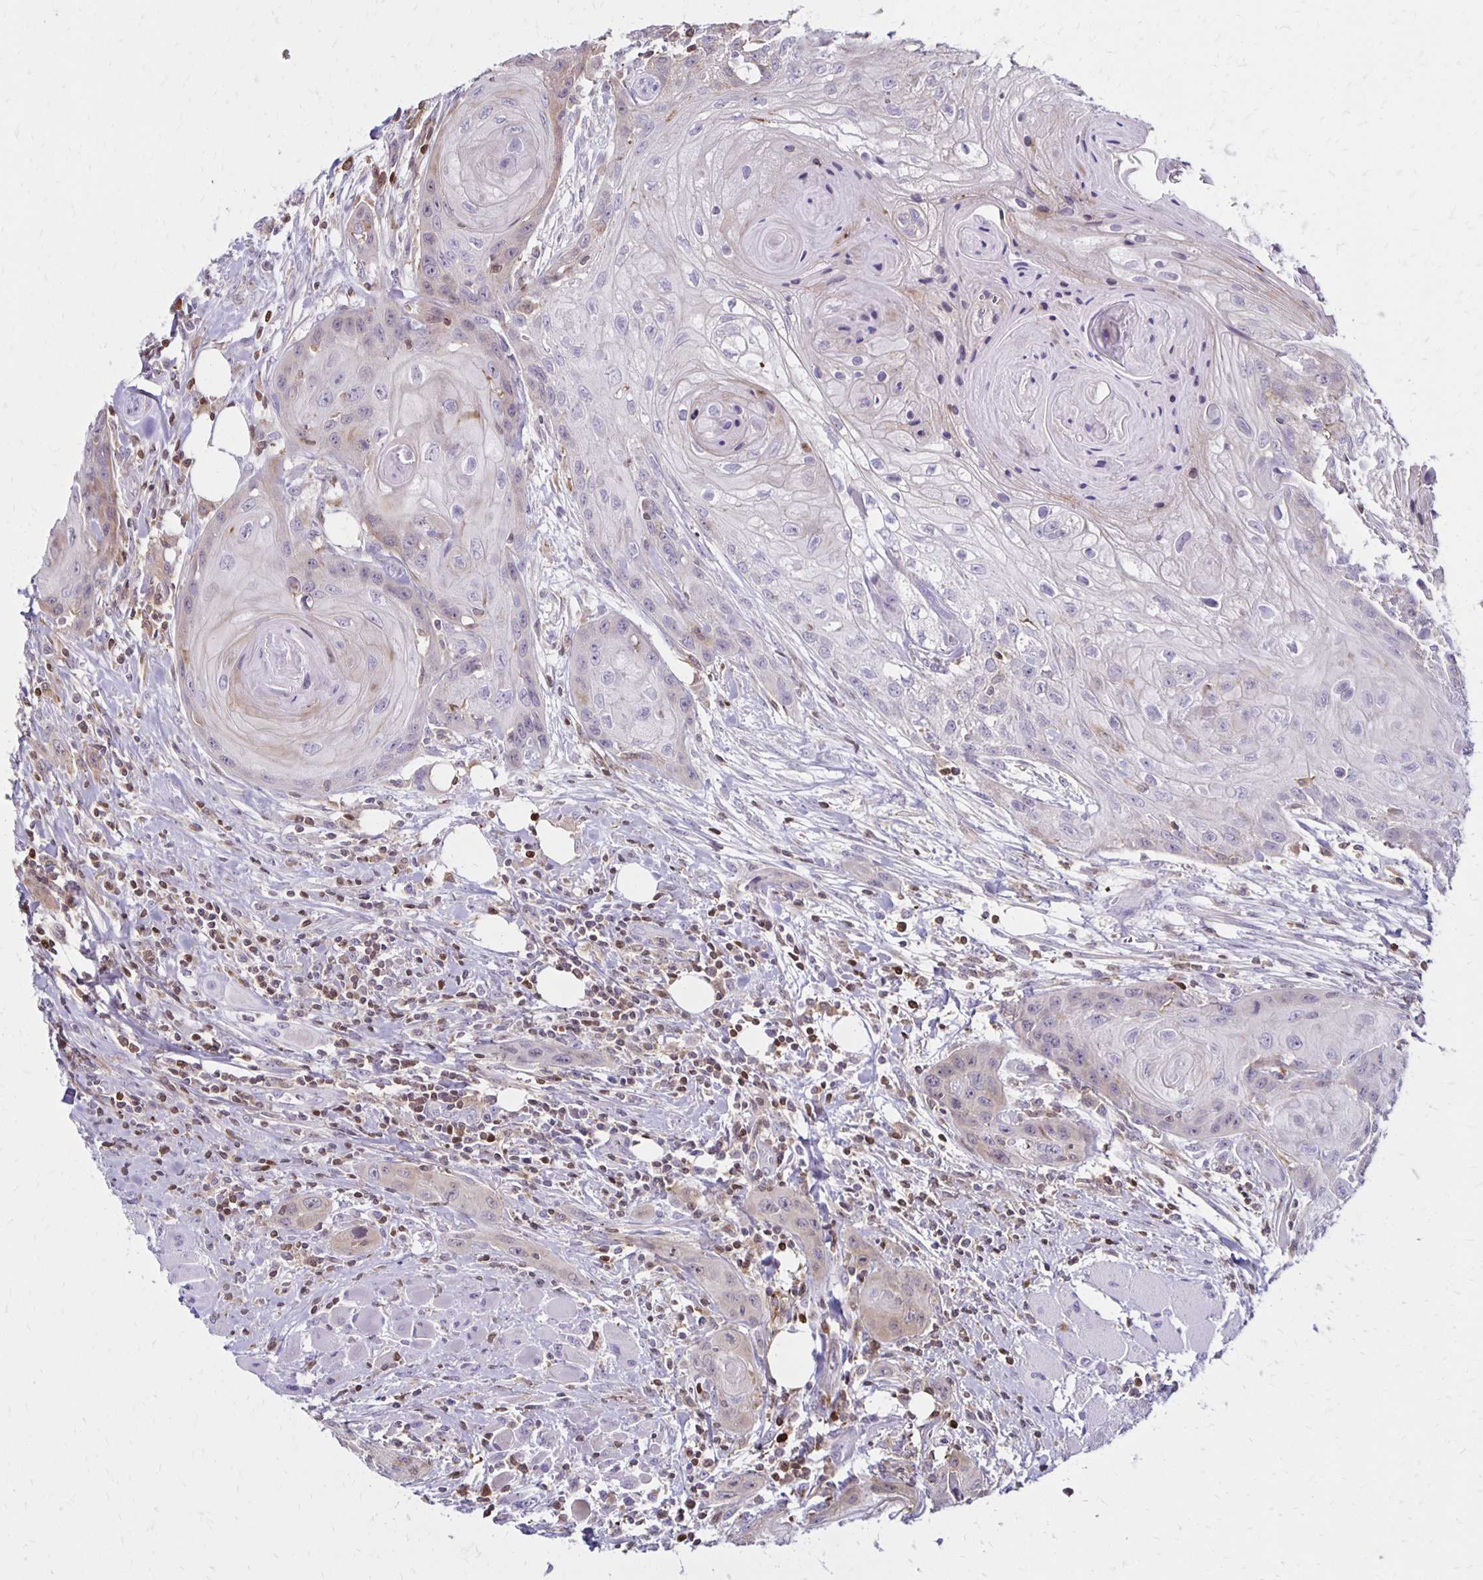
{"staining": {"intensity": "weak", "quantity": "<25%", "location": "cytoplasmic/membranous"}, "tissue": "head and neck cancer", "cell_type": "Tumor cells", "image_type": "cancer", "snomed": [{"axis": "morphology", "description": "Squamous cell carcinoma, NOS"}, {"axis": "topography", "description": "Oral tissue"}, {"axis": "topography", "description": "Head-Neck"}], "caption": "Immunohistochemistry of head and neck squamous cell carcinoma displays no staining in tumor cells.", "gene": "CCL21", "patient": {"sex": "male", "age": 58}}